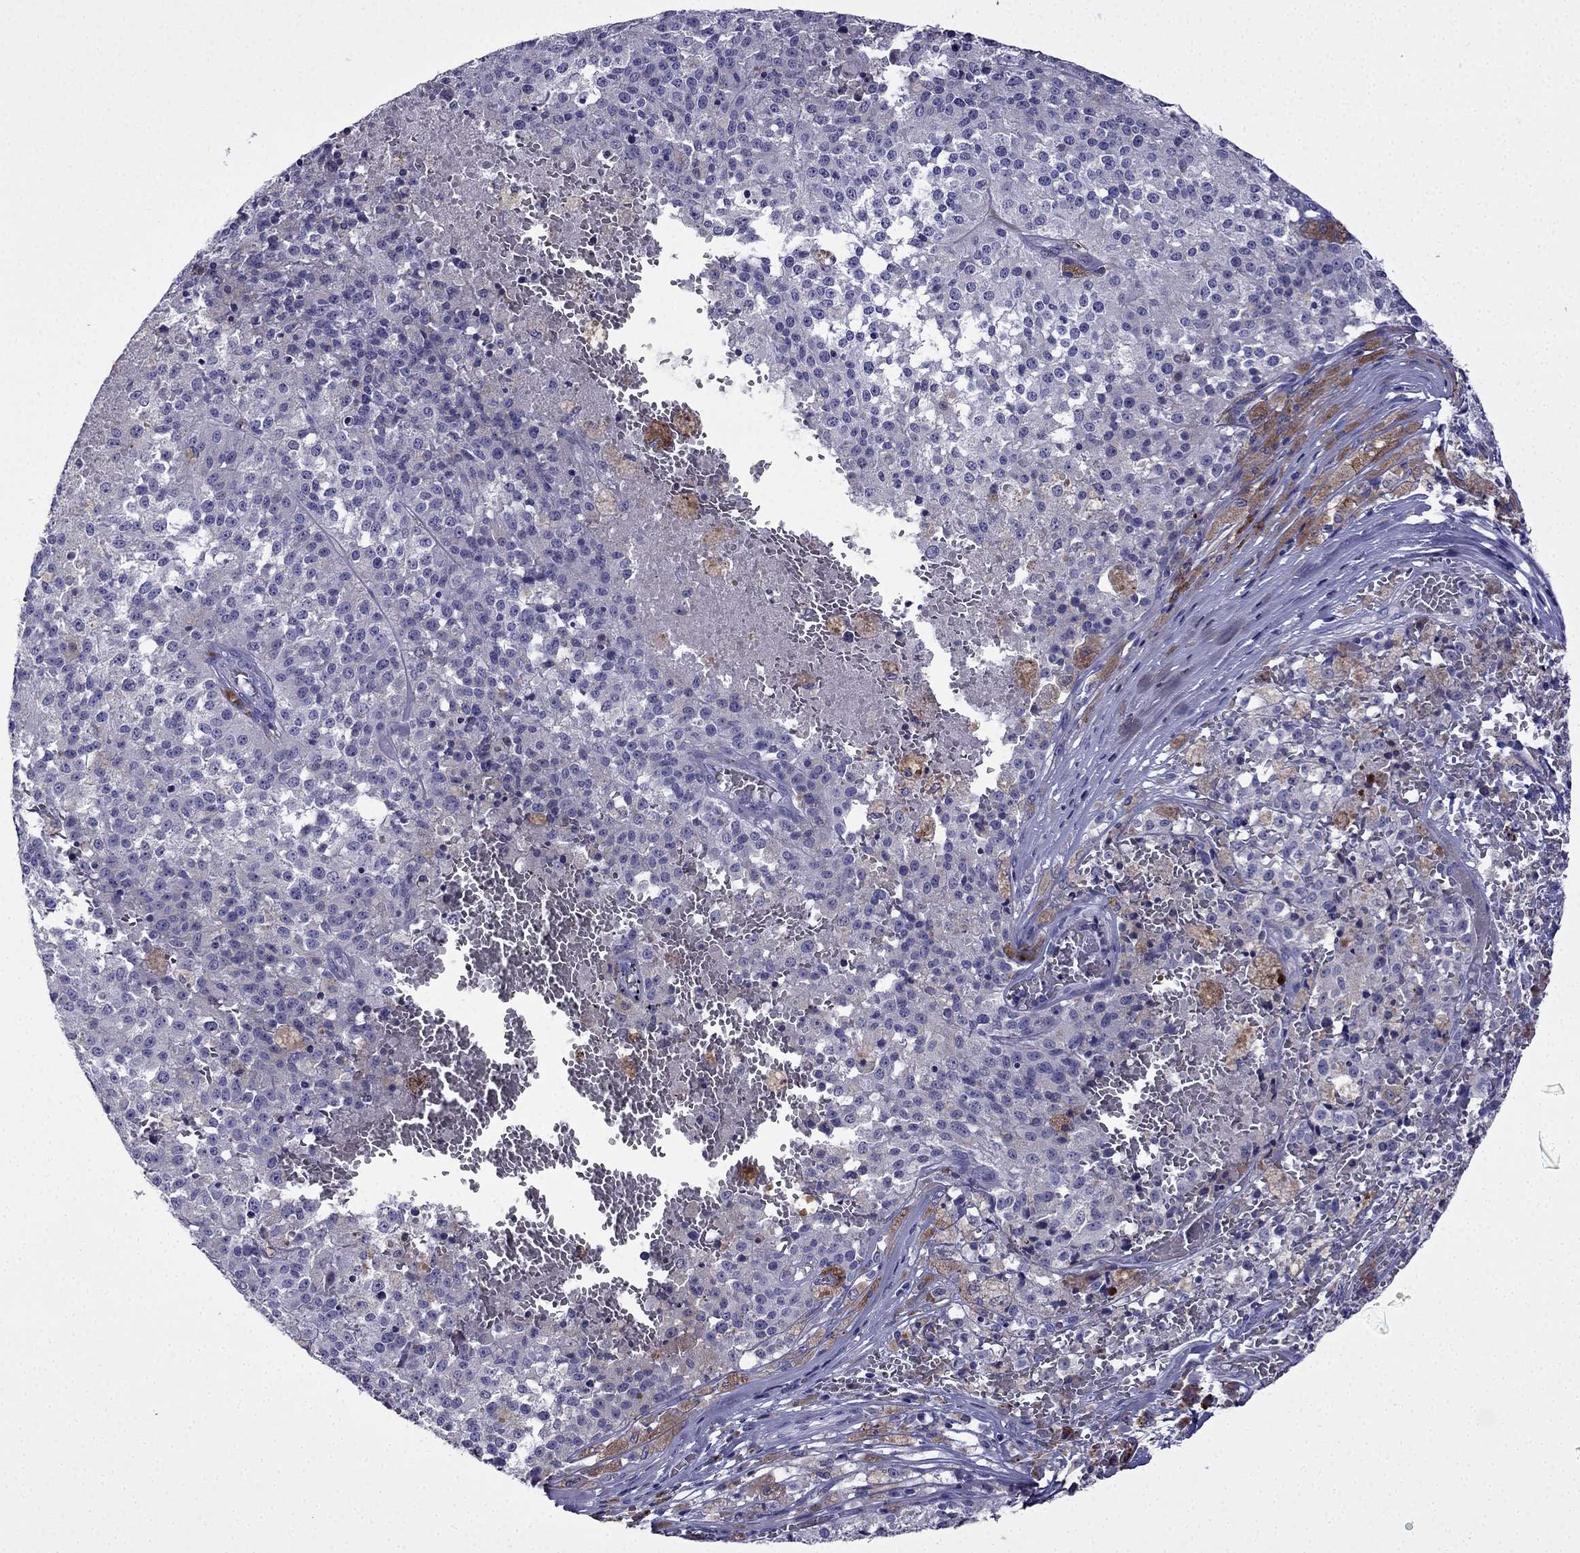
{"staining": {"intensity": "negative", "quantity": "none", "location": "none"}, "tissue": "melanoma", "cell_type": "Tumor cells", "image_type": "cancer", "snomed": [{"axis": "morphology", "description": "Malignant melanoma, Metastatic site"}, {"axis": "topography", "description": "Lymph node"}], "caption": "An immunohistochemistry (IHC) photomicrograph of melanoma is shown. There is no staining in tumor cells of melanoma.", "gene": "TSSK4", "patient": {"sex": "female", "age": 64}}